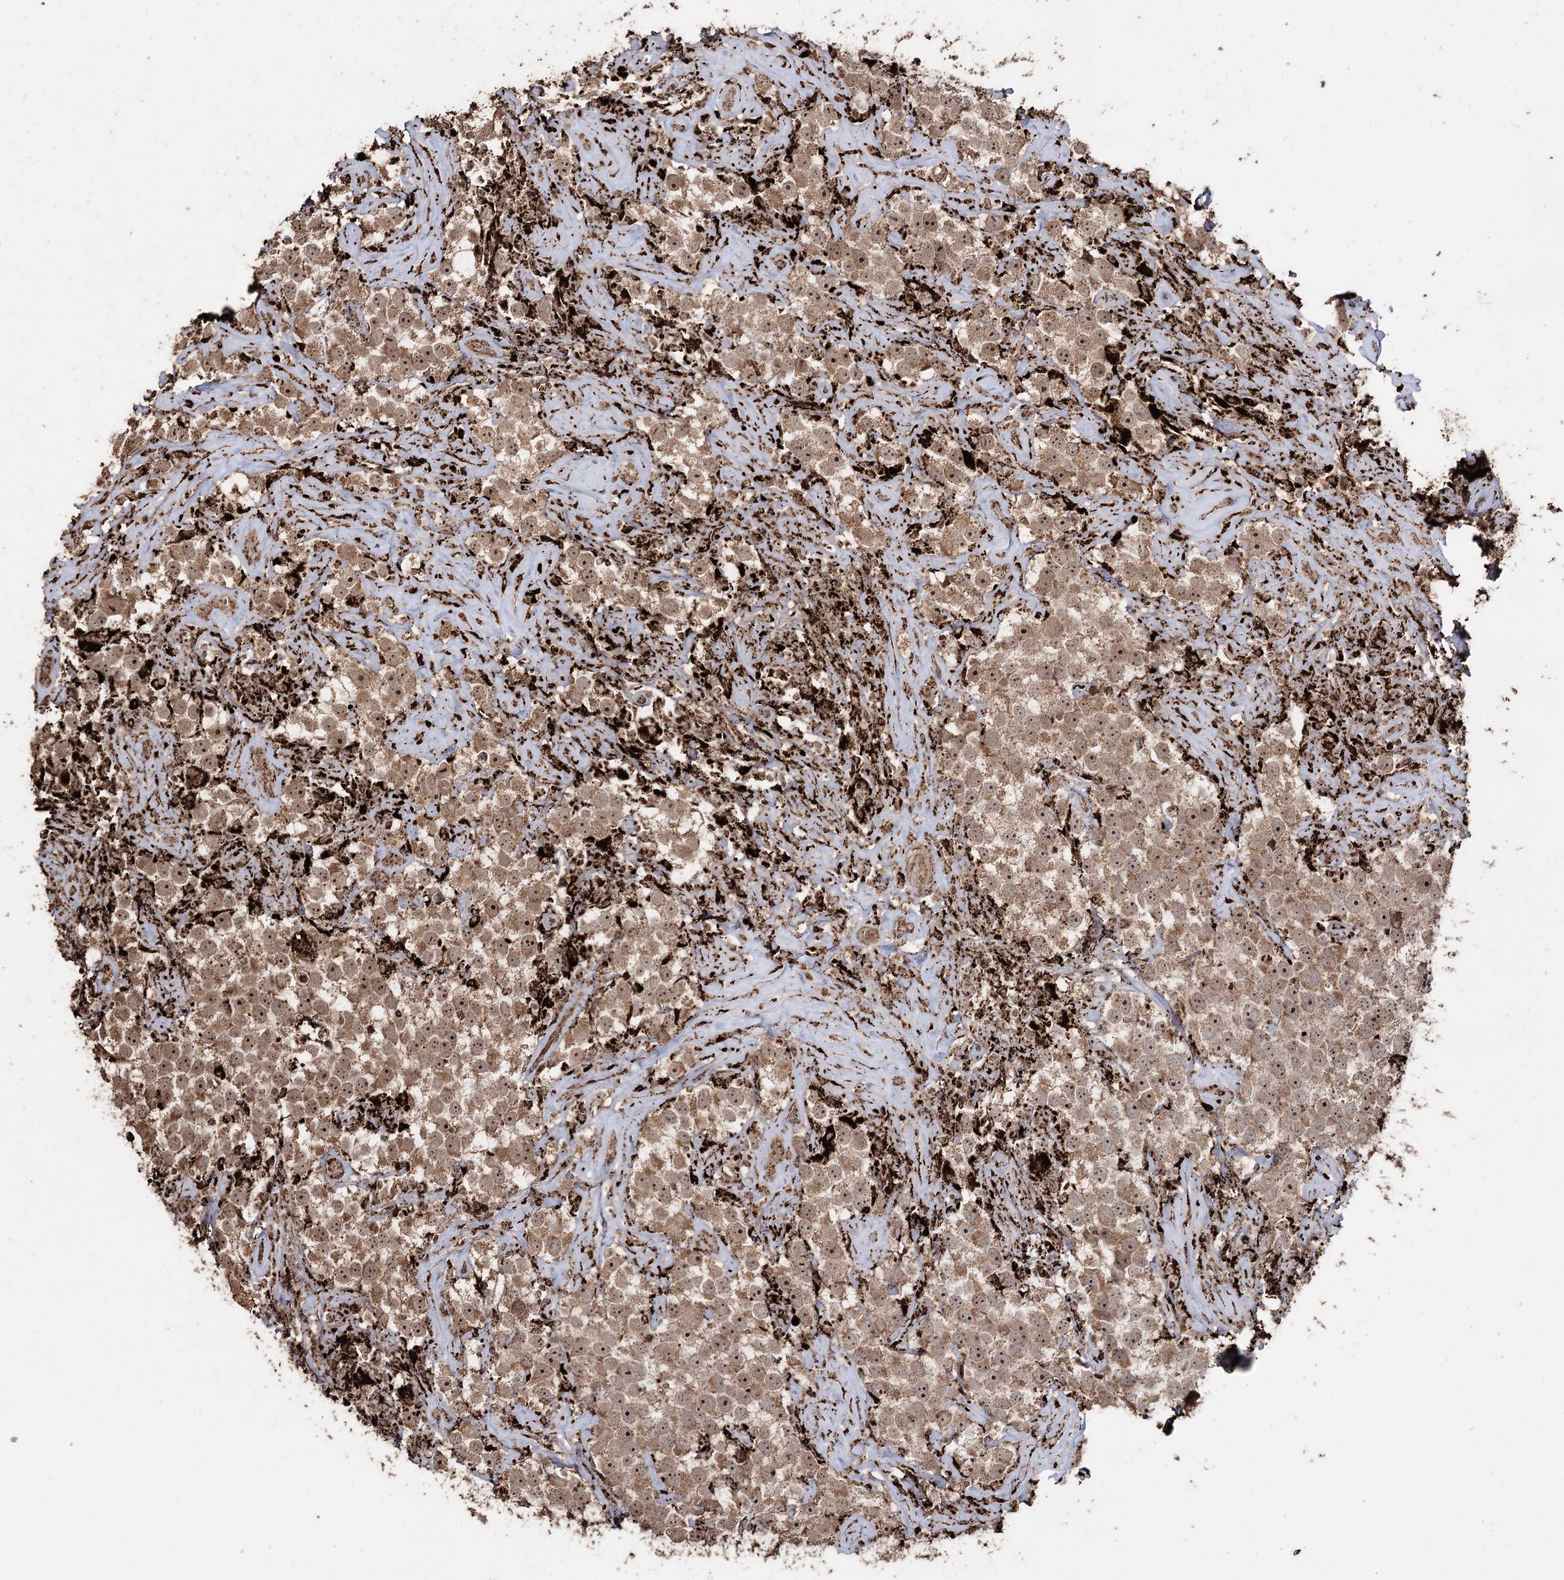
{"staining": {"intensity": "moderate", "quantity": ">75%", "location": "cytoplasmic/membranous,nuclear"}, "tissue": "testis cancer", "cell_type": "Tumor cells", "image_type": "cancer", "snomed": [{"axis": "morphology", "description": "Seminoma, NOS"}, {"axis": "topography", "description": "Testis"}], "caption": "A brown stain shows moderate cytoplasmic/membranous and nuclear positivity of a protein in seminoma (testis) tumor cells.", "gene": "SLF2", "patient": {"sex": "male", "age": 49}}